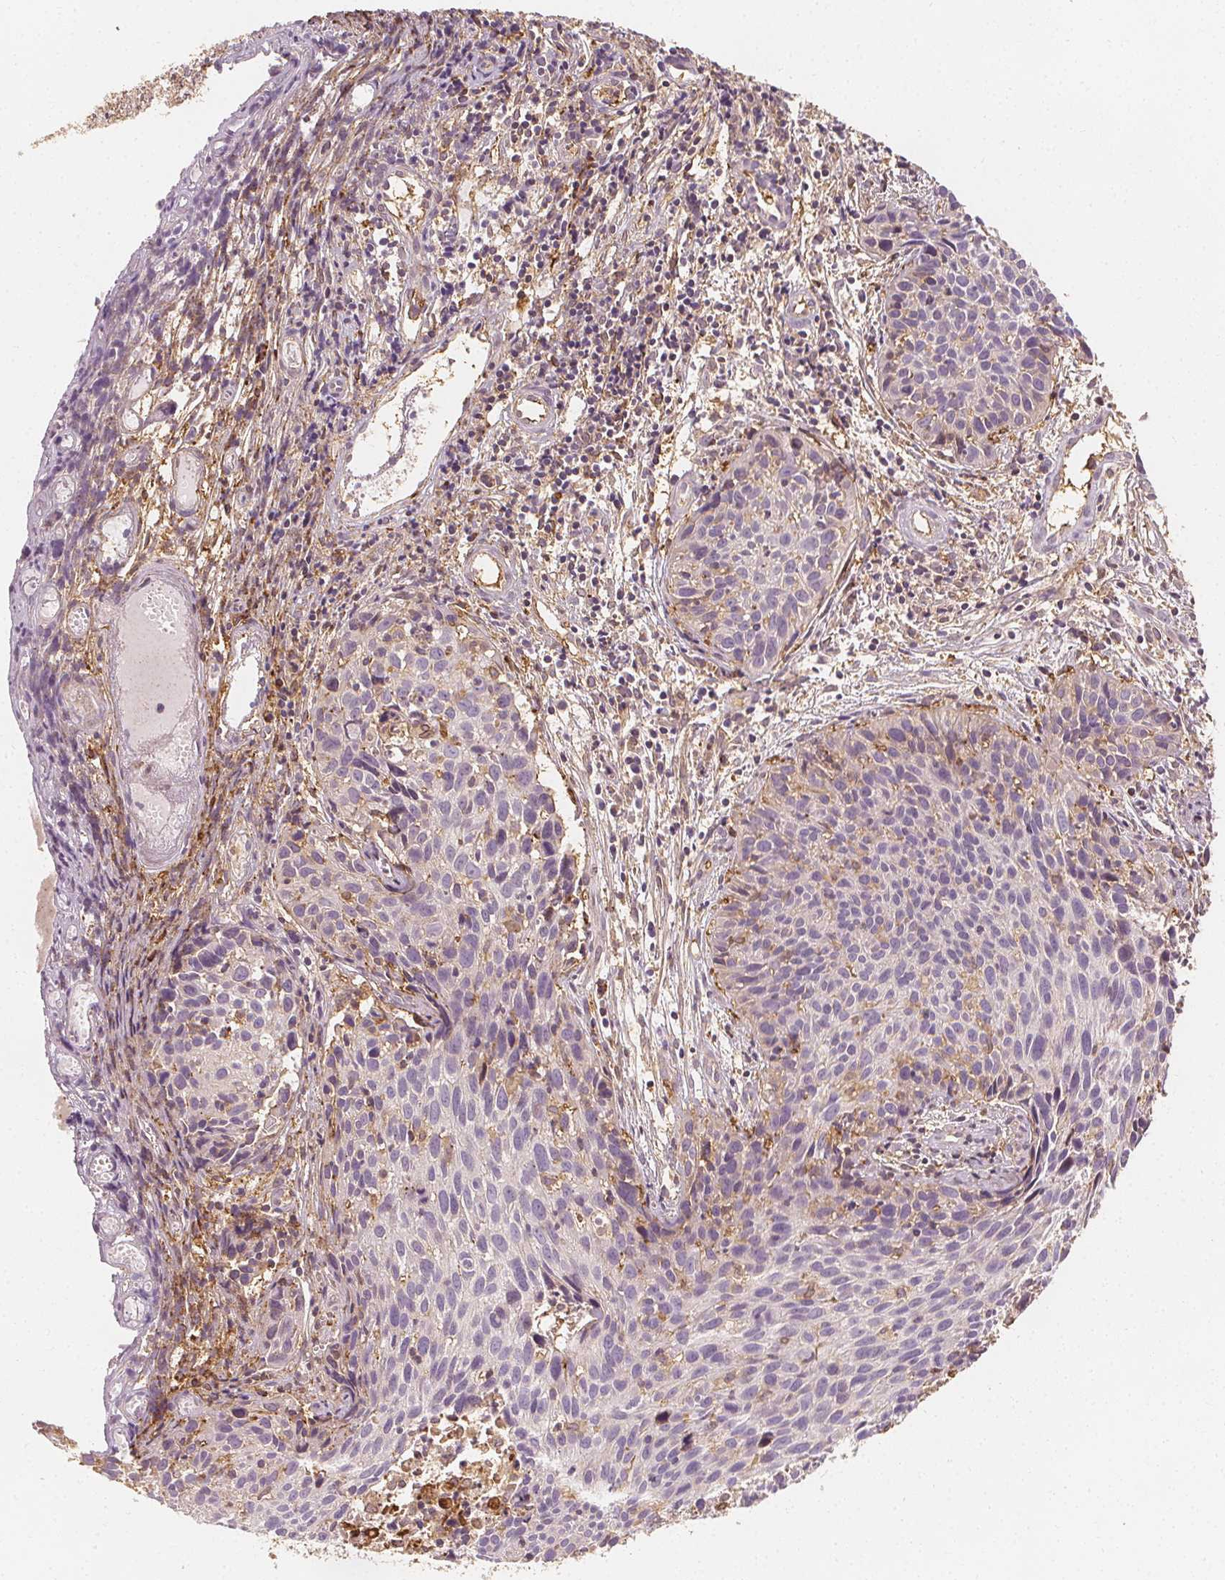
{"staining": {"intensity": "negative", "quantity": "none", "location": "none"}, "tissue": "cervical cancer", "cell_type": "Tumor cells", "image_type": "cancer", "snomed": [{"axis": "morphology", "description": "Squamous cell carcinoma, NOS"}, {"axis": "topography", "description": "Cervix"}], "caption": "The immunohistochemistry (IHC) photomicrograph has no significant expression in tumor cells of cervical cancer (squamous cell carcinoma) tissue. (Immunohistochemistry (ihc), brightfield microscopy, high magnification).", "gene": "ARHGAP26", "patient": {"sex": "female", "age": 30}}